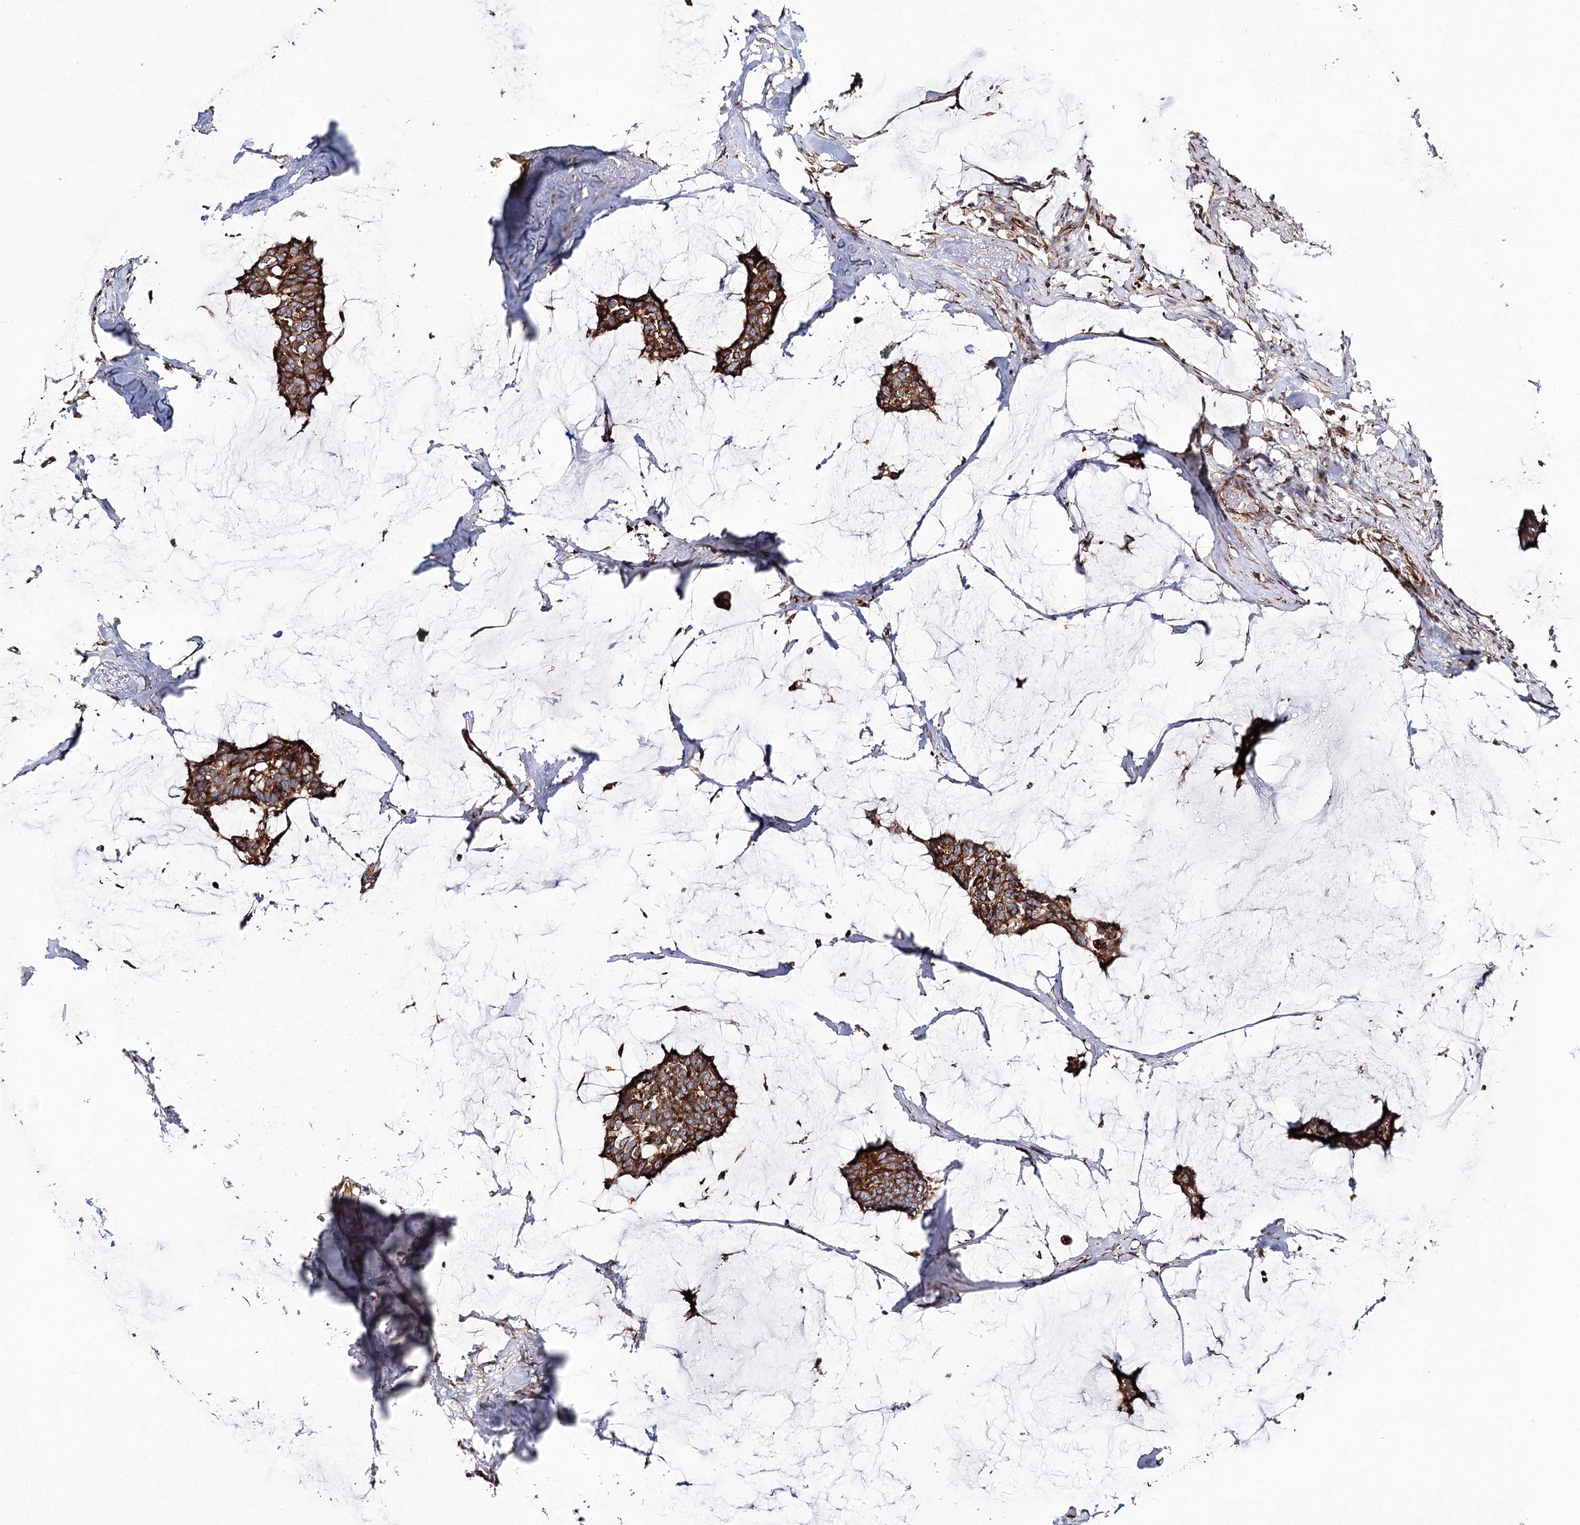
{"staining": {"intensity": "strong", "quantity": ">75%", "location": "cytoplasmic/membranous"}, "tissue": "breast cancer", "cell_type": "Tumor cells", "image_type": "cancer", "snomed": [{"axis": "morphology", "description": "Duct carcinoma"}, {"axis": "topography", "description": "Breast"}], "caption": "Human infiltrating ductal carcinoma (breast) stained with a brown dye shows strong cytoplasmic/membranous positive expression in approximately >75% of tumor cells.", "gene": "THUMPD3", "patient": {"sex": "female", "age": 93}}